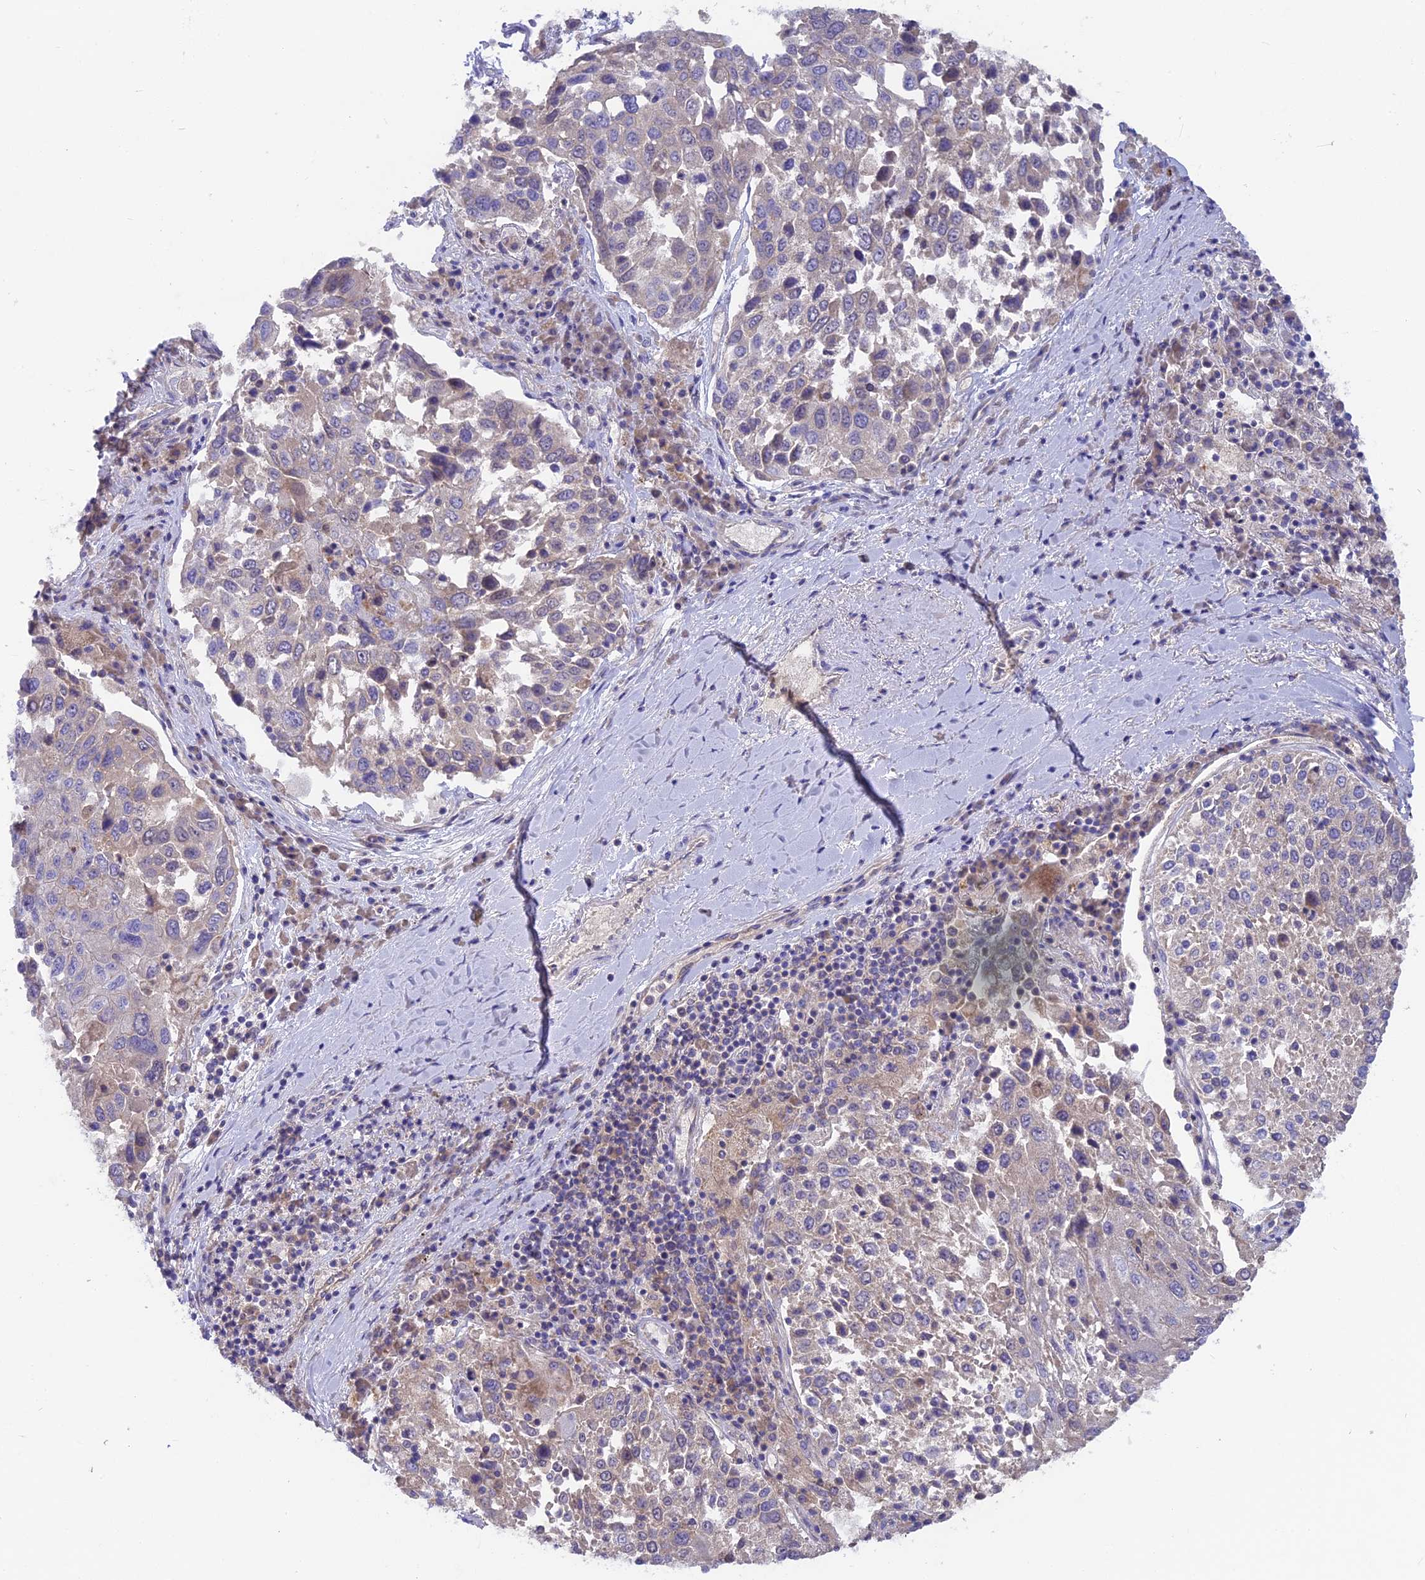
{"staining": {"intensity": "weak", "quantity": "<25%", "location": "cytoplasmic/membranous"}, "tissue": "lung cancer", "cell_type": "Tumor cells", "image_type": "cancer", "snomed": [{"axis": "morphology", "description": "Squamous cell carcinoma, NOS"}, {"axis": "topography", "description": "Lung"}], "caption": "Histopathology image shows no significant protein positivity in tumor cells of lung cancer.", "gene": "PZP", "patient": {"sex": "male", "age": 65}}